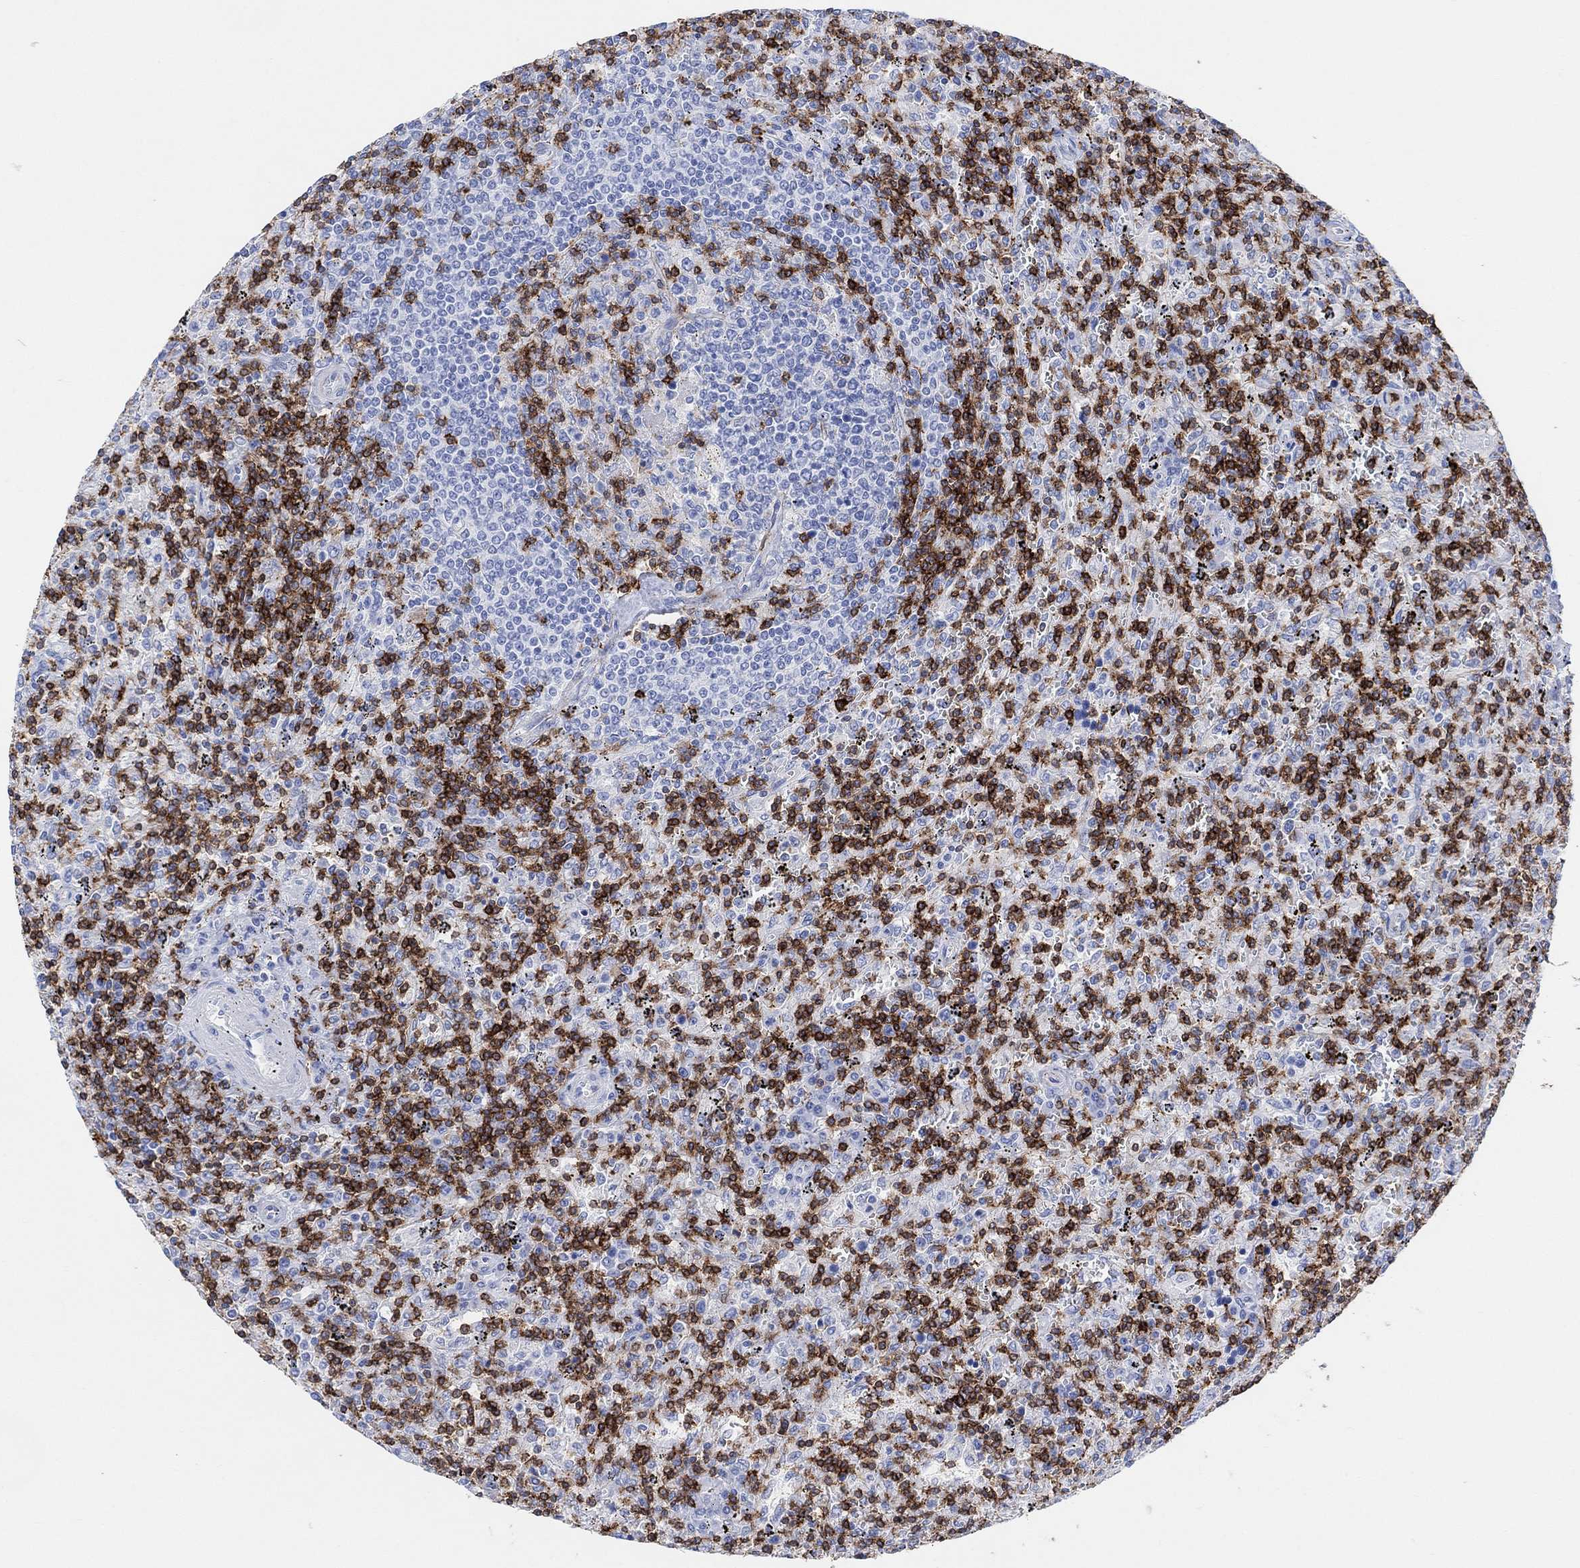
{"staining": {"intensity": "negative", "quantity": "none", "location": "none"}, "tissue": "lymphoma", "cell_type": "Tumor cells", "image_type": "cancer", "snomed": [{"axis": "morphology", "description": "Malignant lymphoma, non-Hodgkin's type, Low grade"}, {"axis": "topography", "description": "Spleen"}], "caption": "Lymphoma was stained to show a protein in brown. There is no significant expression in tumor cells. The staining was performed using DAB (3,3'-diaminobenzidine) to visualize the protein expression in brown, while the nuclei were stained in blue with hematoxylin (Magnification: 20x).", "gene": "GPR65", "patient": {"sex": "male", "age": 62}}